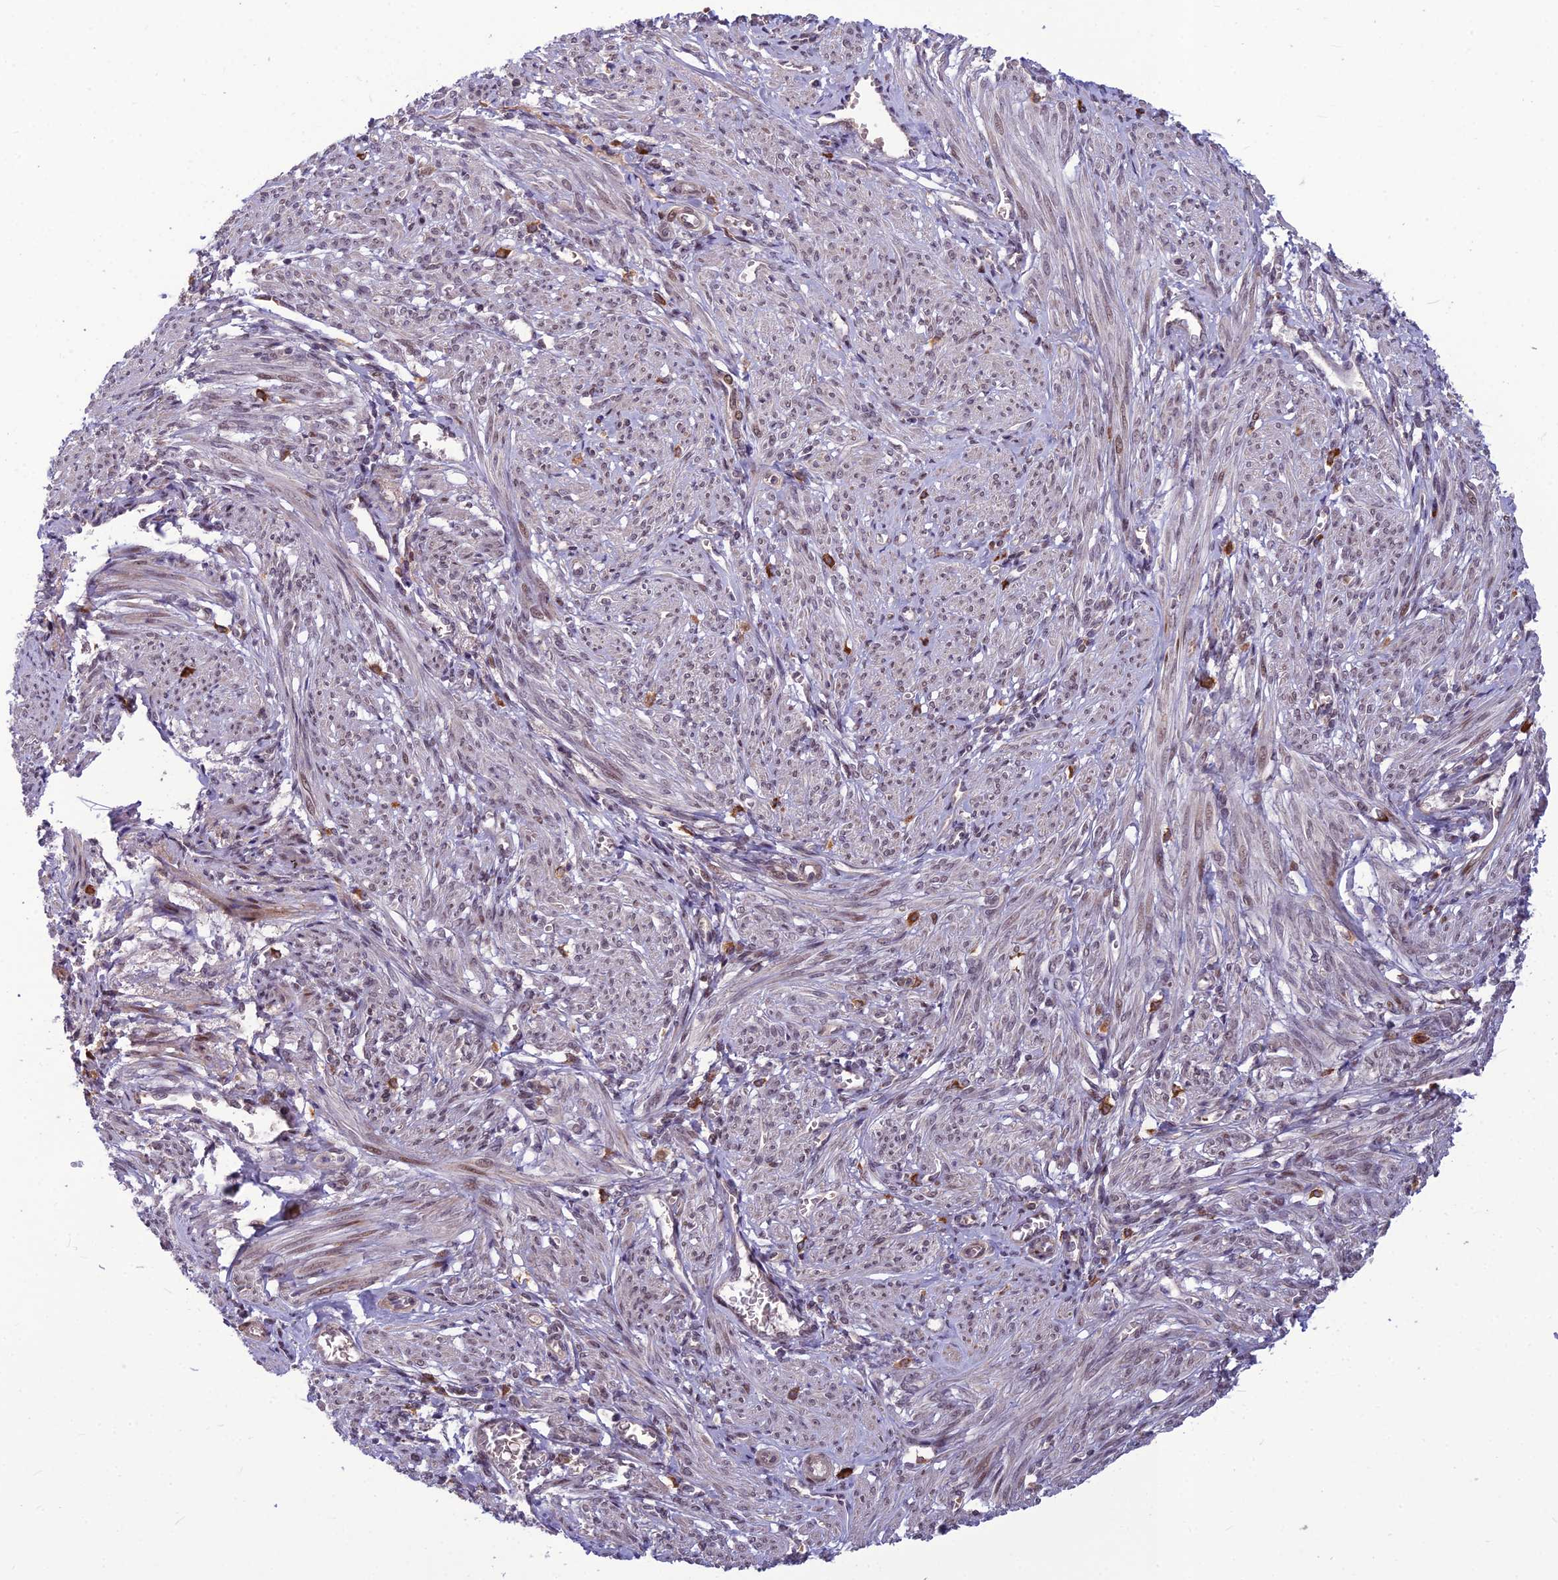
{"staining": {"intensity": "weak", "quantity": "25%-75%", "location": "cytoplasmic/membranous,nuclear"}, "tissue": "smooth muscle", "cell_type": "Smooth muscle cells", "image_type": "normal", "snomed": [{"axis": "morphology", "description": "Normal tissue, NOS"}, {"axis": "topography", "description": "Smooth muscle"}], "caption": "Immunohistochemistry (IHC) staining of benign smooth muscle, which displays low levels of weak cytoplasmic/membranous,nuclear positivity in about 25%-75% of smooth muscle cells indicating weak cytoplasmic/membranous,nuclear protein staining. The staining was performed using DAB (3,3'-diaminobenzidine) (brown) for protein detection and nuclei were counterstained in hematoxylin (blue).", "gene": "FBRS", "patient": {"sex": "female", "age": 39}}